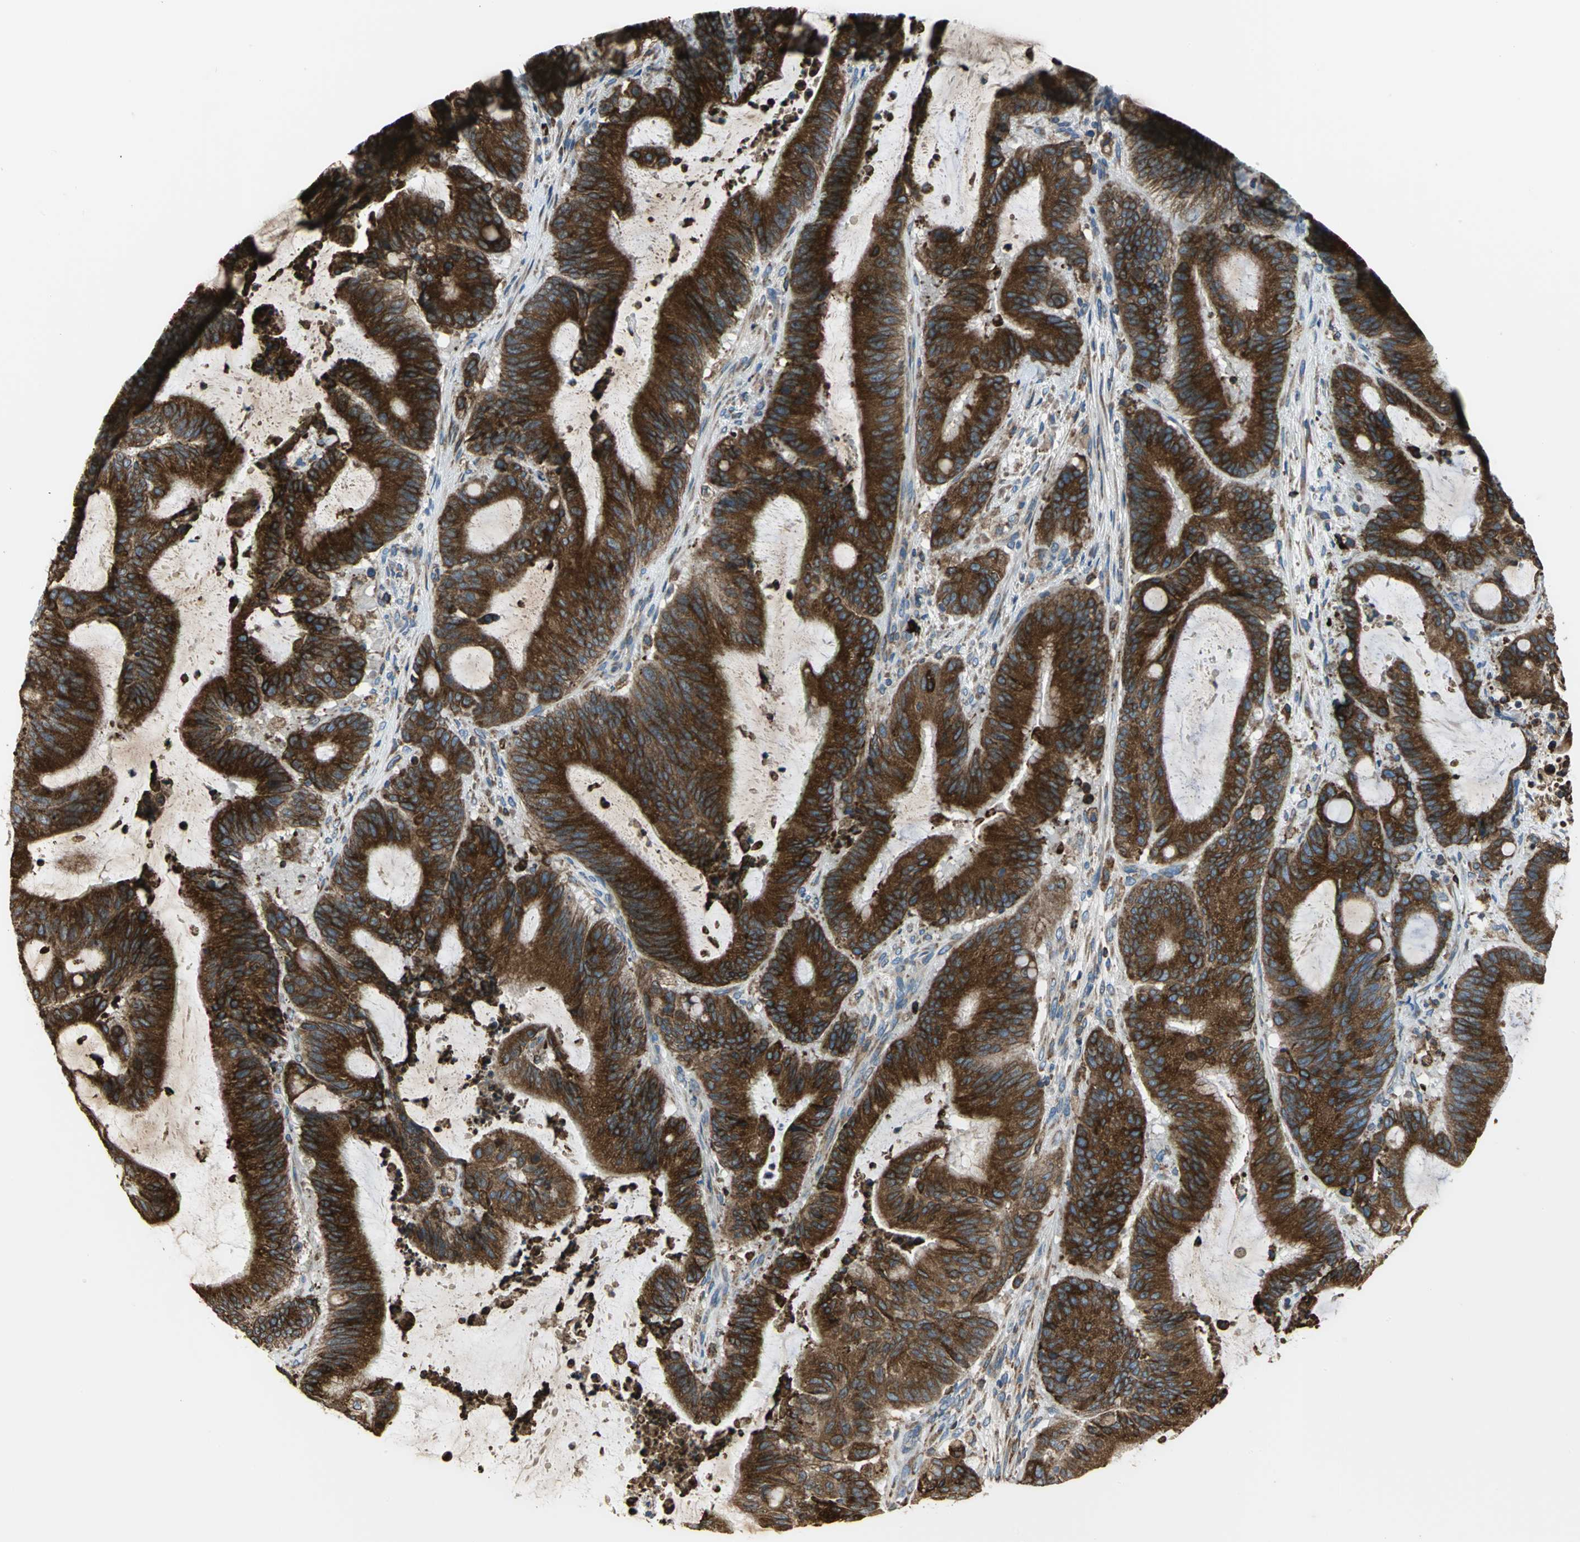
{"staining": {"intensity": "strong", "quantity": ">75%", "location": "cytoplasmic/membranous"}, "tissue": "liver cancer", "cell_type": "Tumor cells", "image_type": "cancer", "snomed": [{"axis": "morphology", "description": "Cholangiocarcinoma"}, {"axis": "topography", "description": "Liver"}], "caption": "Strong cytoplasmic/membranous protein positivity is seen in about >75% of tumor cells in liver cholangiocarcinoma. The staining is performed using DAB (3,3'-diaminobenzidine) brown chromogen to label protein expression. The nuclei are counter-stained blue using hematoxylin.", "gene": "SDF2L1", "patient": {"sex": "female", "age": 73}}